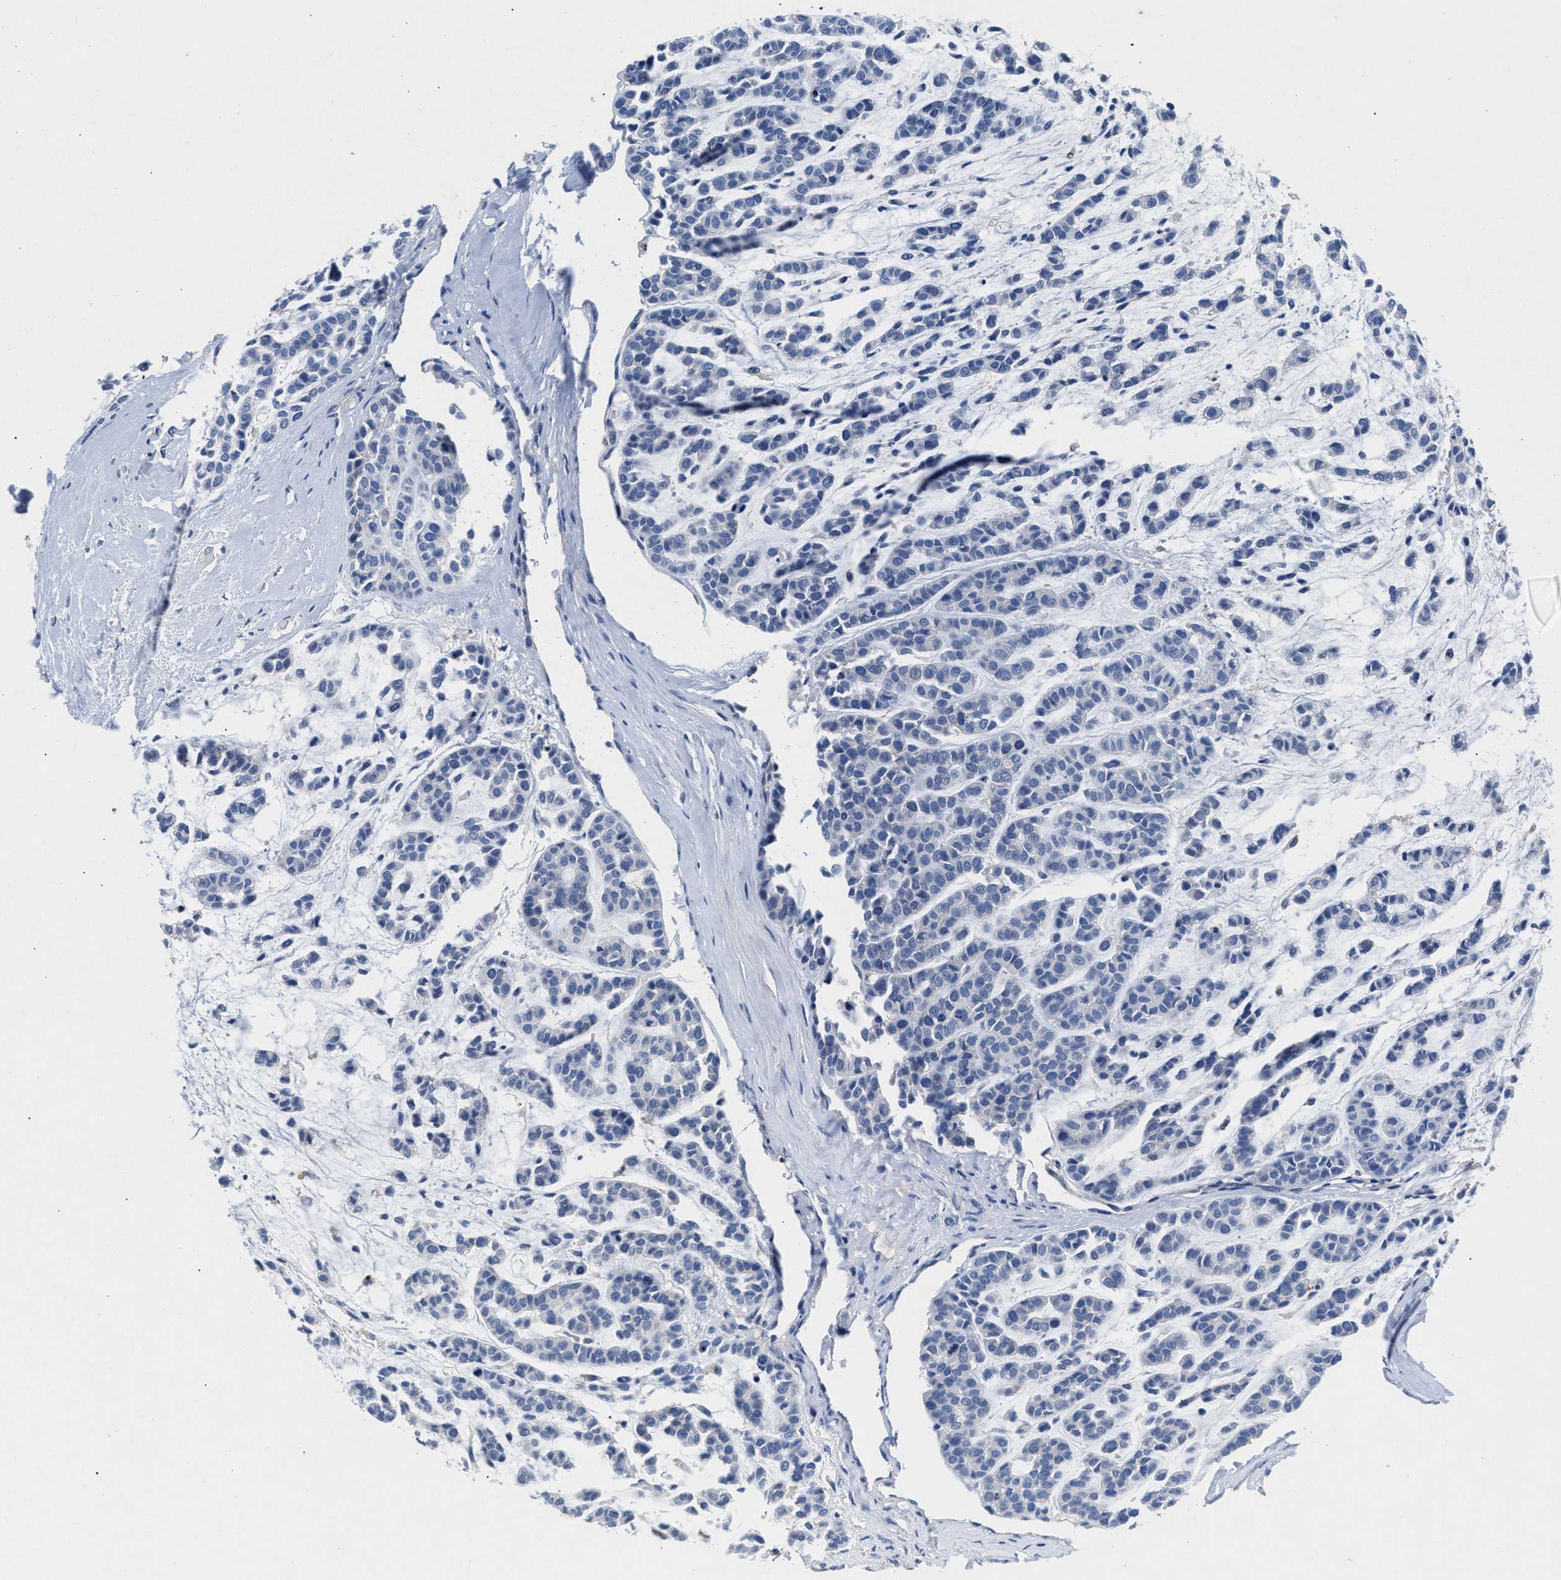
{"staining": {"intensity": "negative", "quantity": "none", "location": "none"}, "tissue": "head and neck cancer", "cell_type": "Tumor cells", "image_type": "cancer", "snomed": [{"axis": "morphology", "description": "Adenocarcinoma, NOS"}, {"axis": "morphology", "description": "Adenoma, NOS"}, {"axis": "topography", "description": "Head-Neck"}], "caption": "Head and neck cancer stained for a protein using IHC displays no staining tumor cells.", "gene": "GNAI3", "patient": {"sex": "female", "age": 55}}